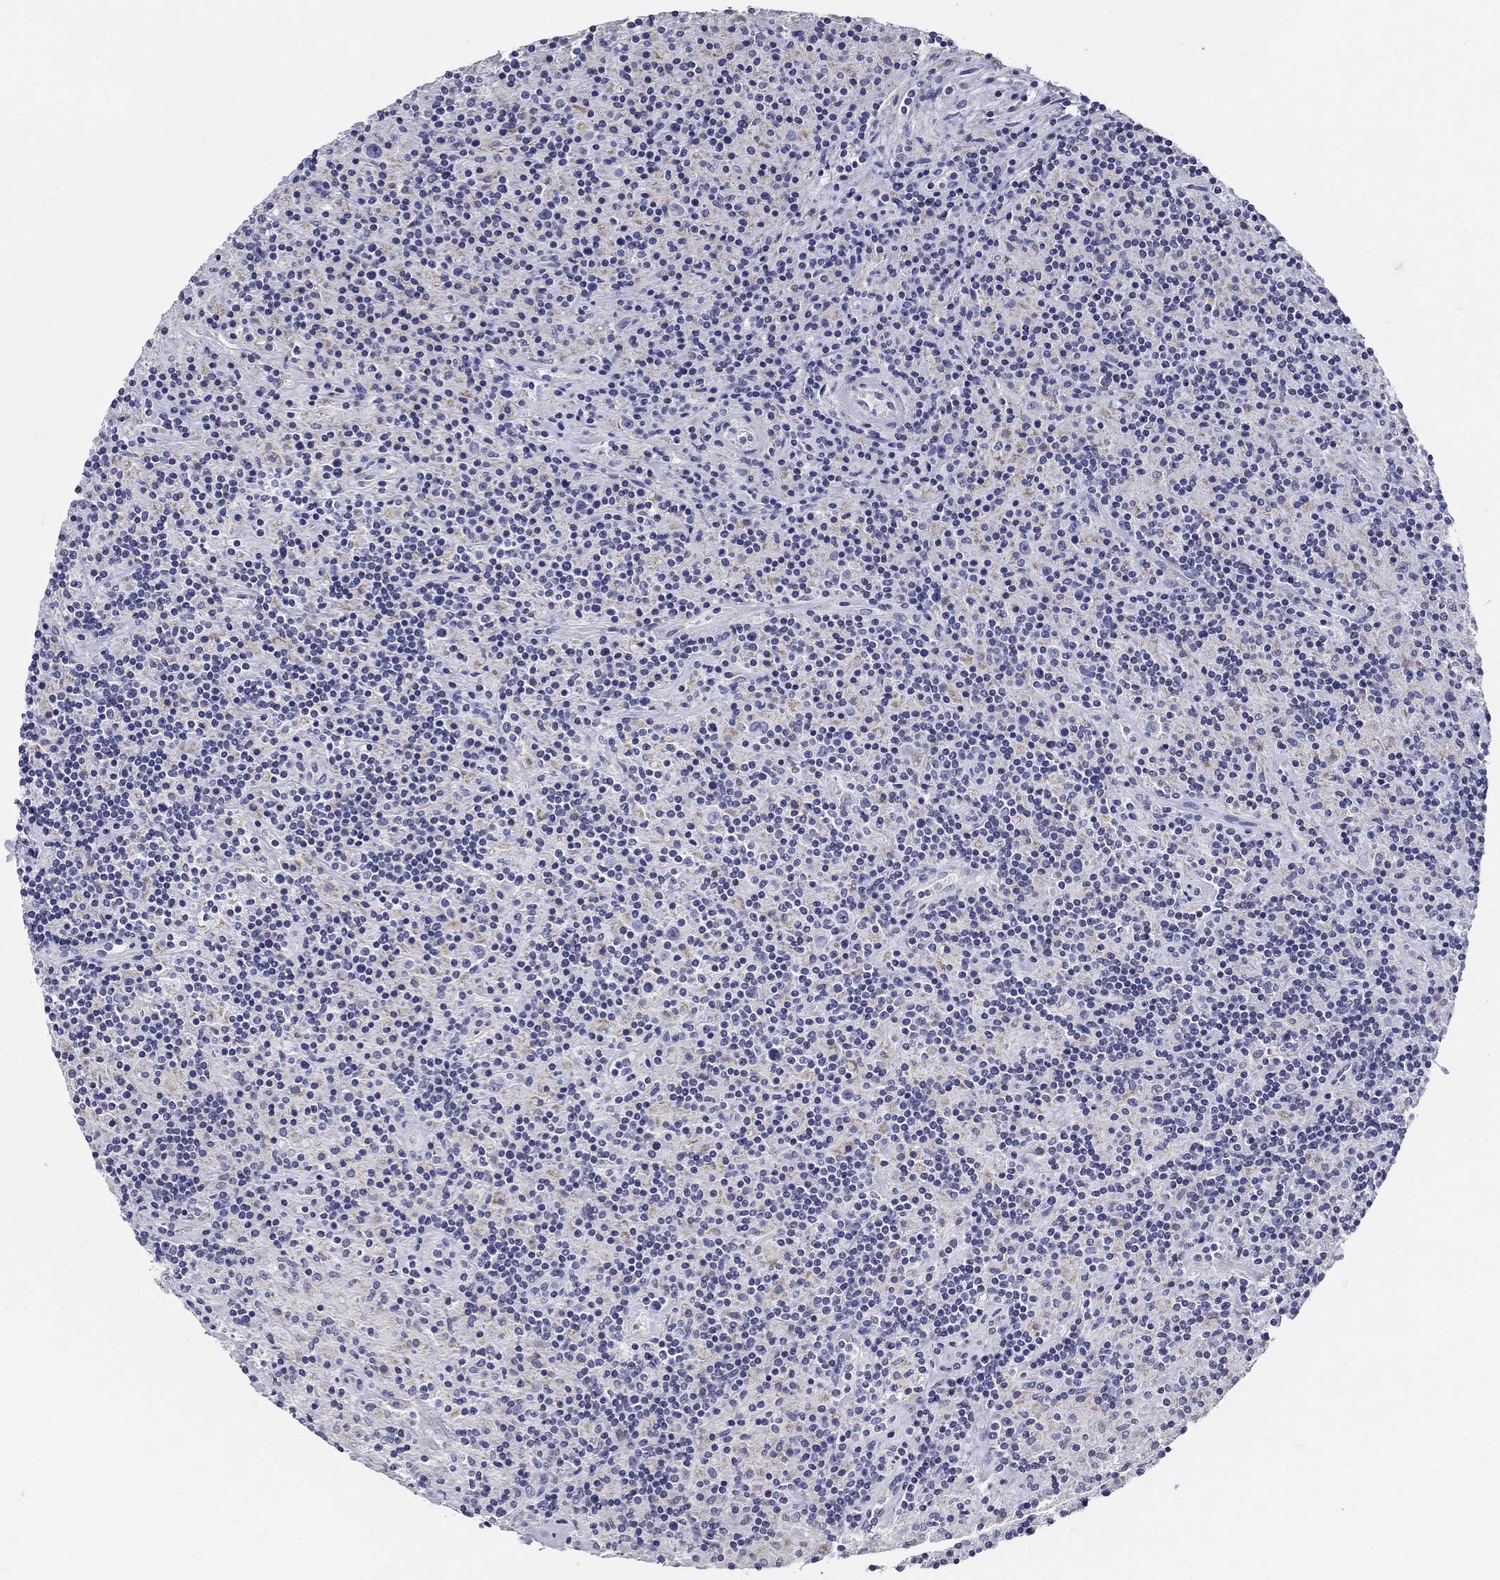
{"staining": {"intensity": "negative", "quantity": "none", "location": "none"}, "tissue": "lymphoma", "cell_type": "Tumor cells", "image_type": "cancer", "snomed": [{"axis": "morphology", "description": "Hodgkin's disease, NOS"}, {"axis": "topography", "description": "Lymph node"}], "caption": "There is no significant staining in tumor cells of lymphoma. Brightfield microscopy of IHC stained with DAB (brown) and hematoxylin (blue), captured at high magnification.", "gene": "UPB1", "patient": {"sex": "male", "age": 70}}